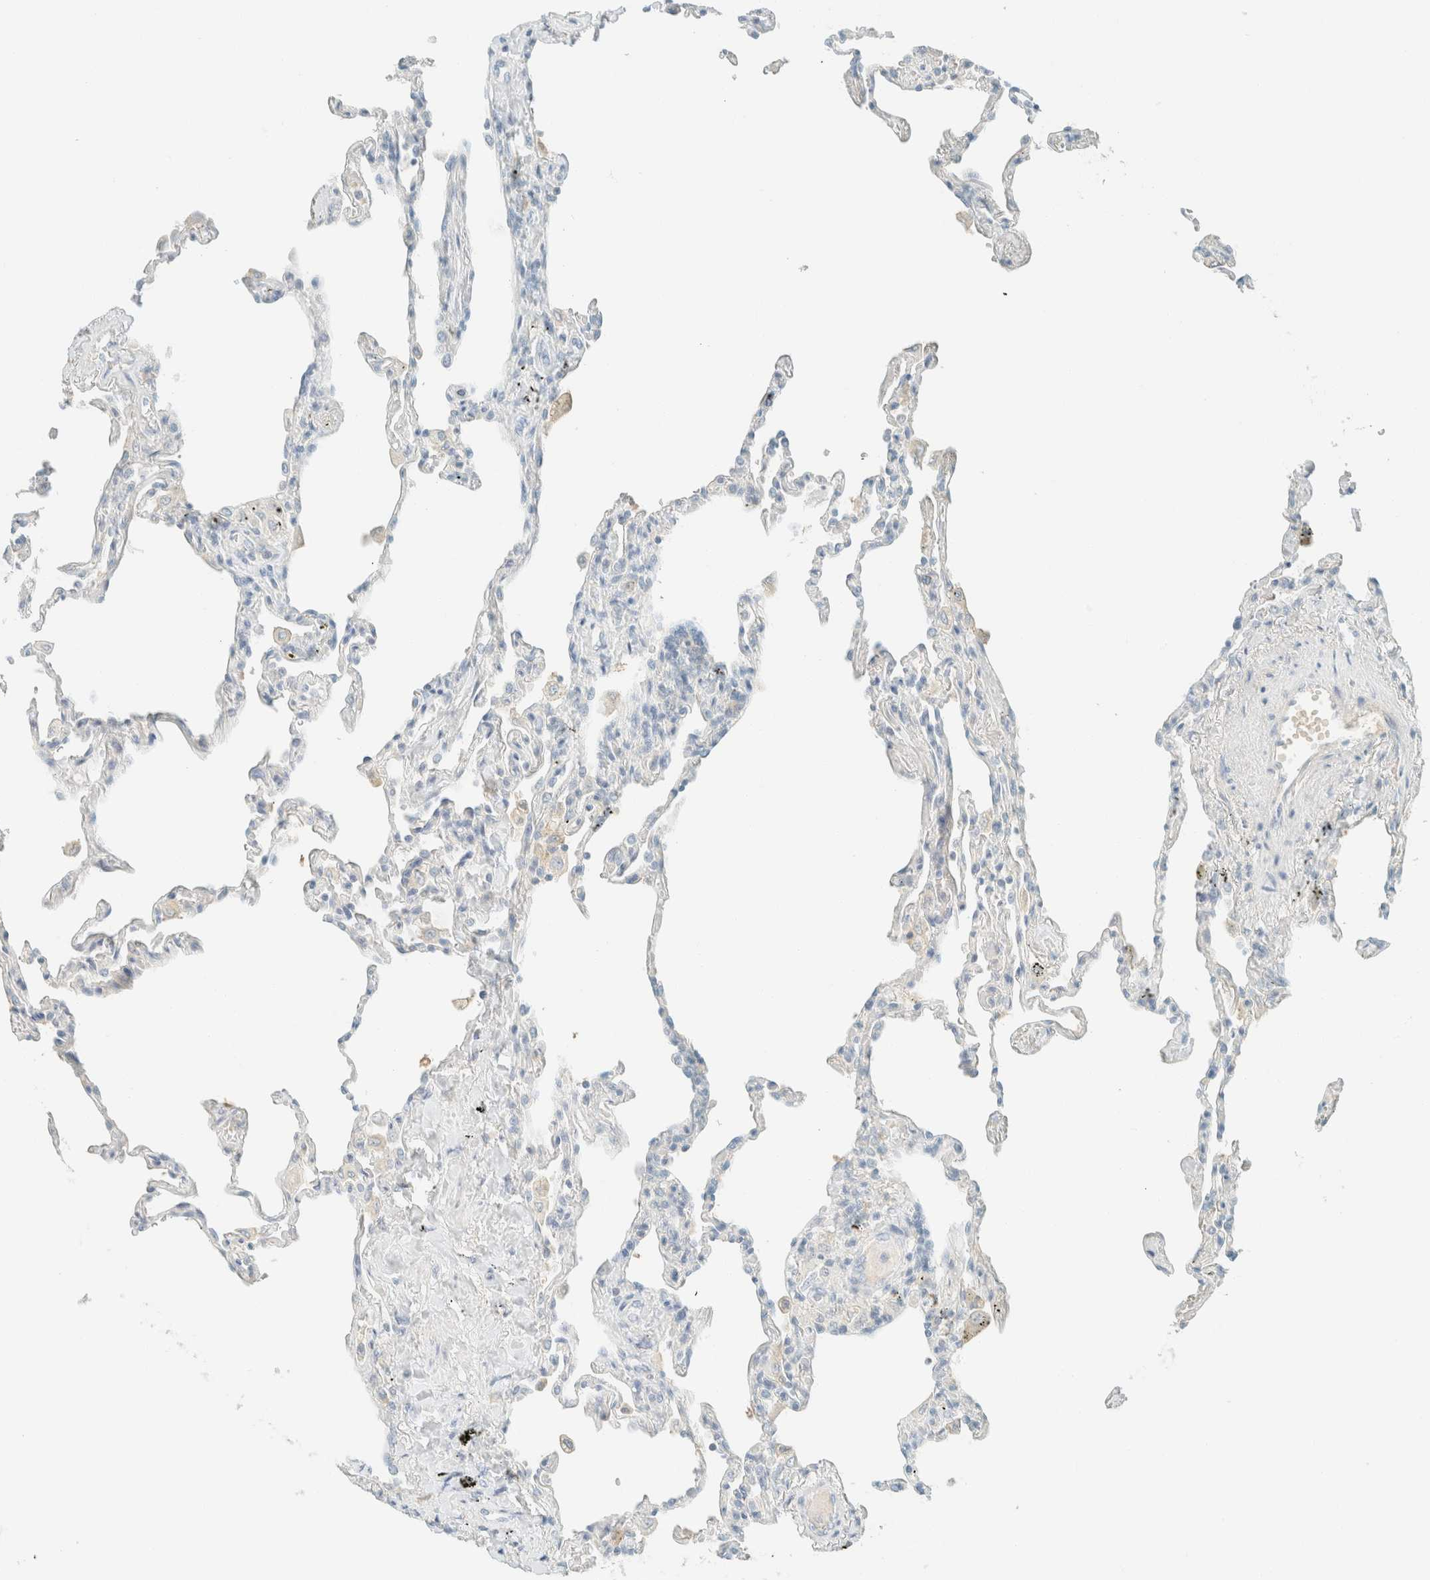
{"staining": {"intensity": "negative", "quantity": "none", "location": "none"}, "tissue": "lung", "cell_type": "Alveolar cells", "image_type": "normal", "snomed": [{"axis": "morphology", "description": "Normal tissue, NOS"}, {"axis": "topography", "description": "Lung"}], "caption": "High power microscopy micrograph of an IHC image of unremarkable lung, revealing no significant positivity in alveolar cells. The staining was performed using DAB to visualize the protein expression in brown, while the nuclei were stained in blue with hematoxylin (Magnification: 20x).", "gene": "GPA33", "patient": {"sex": "male", "age": 59}}